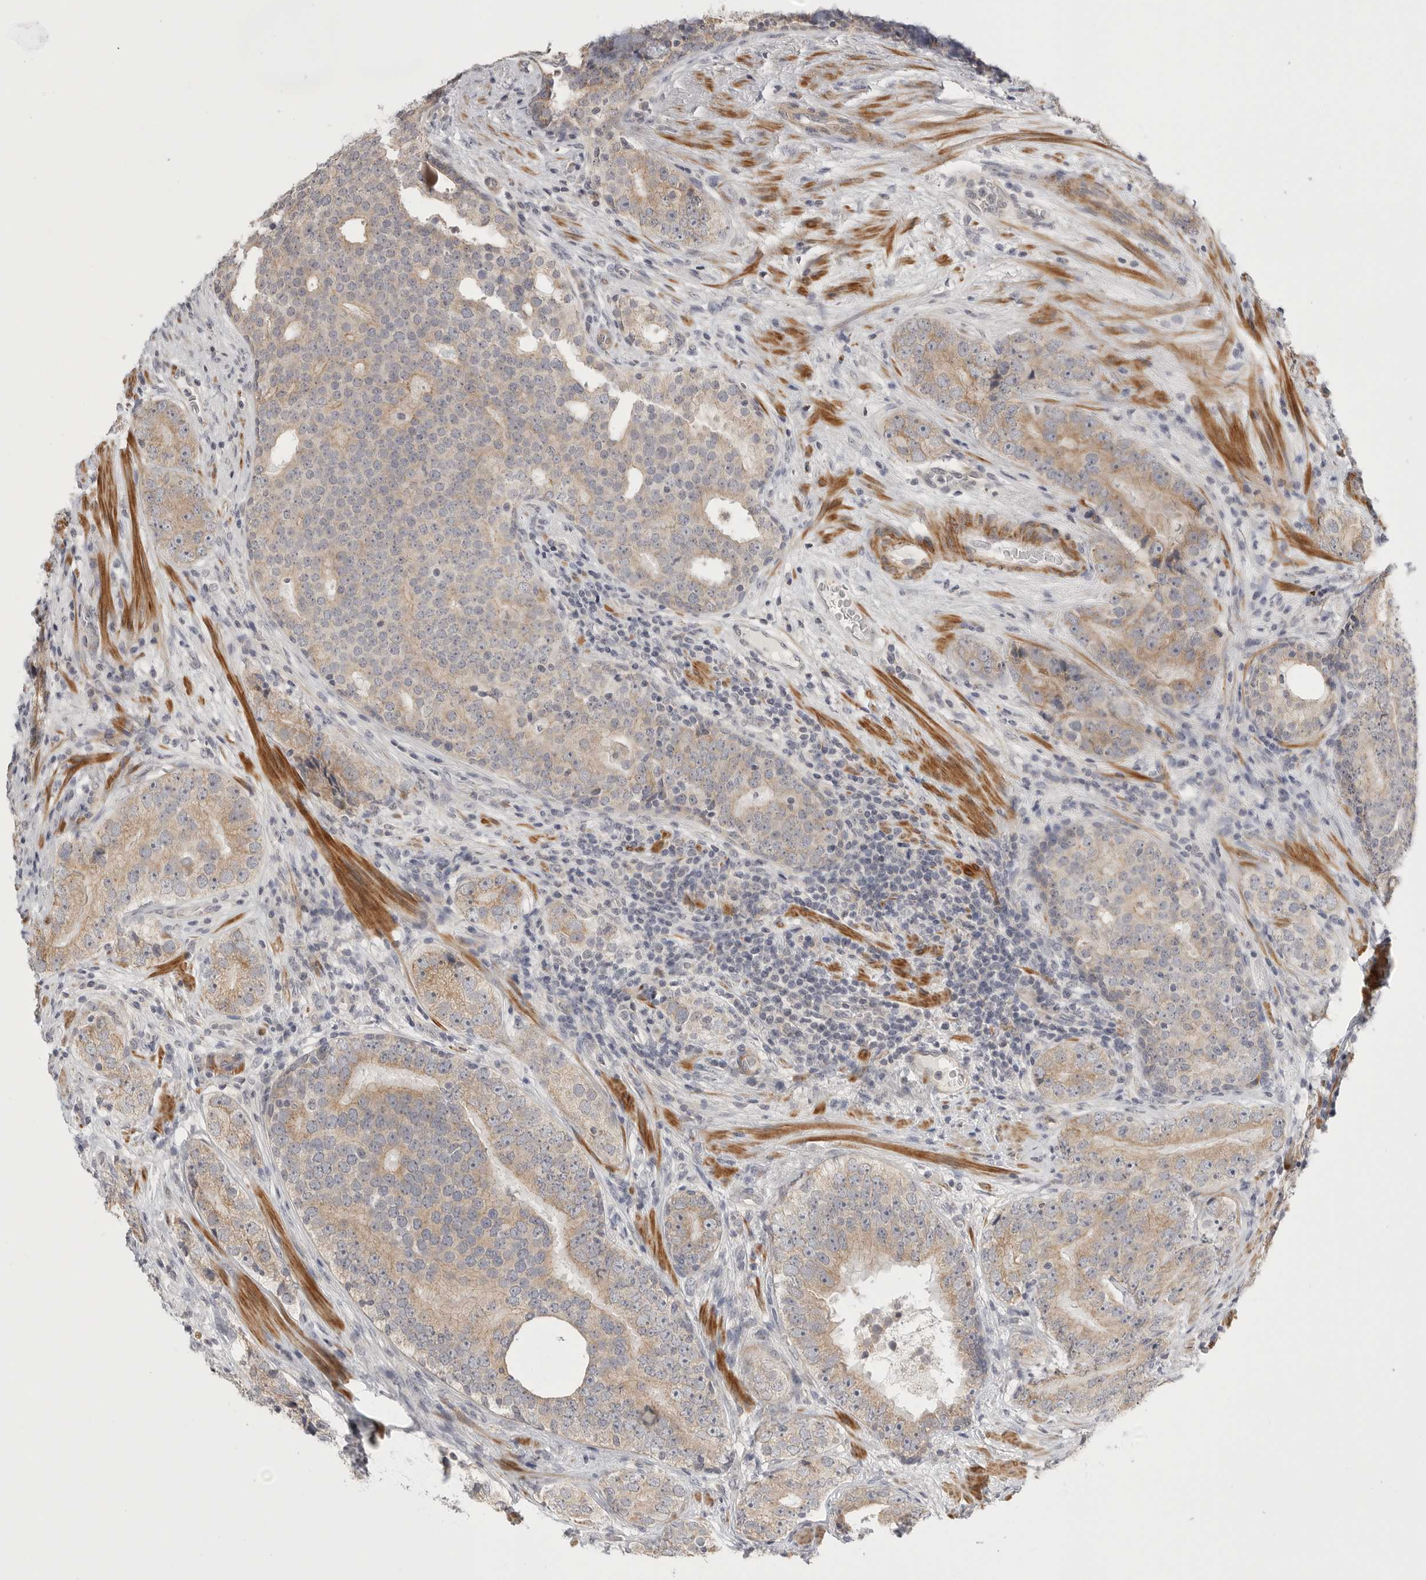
{"staining": {"intensity": "weak", "quantity": "25%-75%", "location": "cytoplasmic/membranous"}, "tissue": "prostate cancer", "cell_type": "Tumor cells", "image_type": "cancer", "snomed": [{"axis": "morphology", "description": "Adenocarcinoma, High grade"}, {"axis": "topography", "description": "Prostate"}], "caption": "Immunohistochemistry (IHC) photomicrograph of neoplastic tissue: human prostate adenocarcinoma (high-grade) stained using immunohistochemistry (IHC) displays low levels of weak protein expression localized specifically in the cytoplasmic/membranous of tumor cells, appearing as a cytoplasmic/membranous brown color.", "gene": "STAB2", "patient": {"sex": "male", "age": 56}}